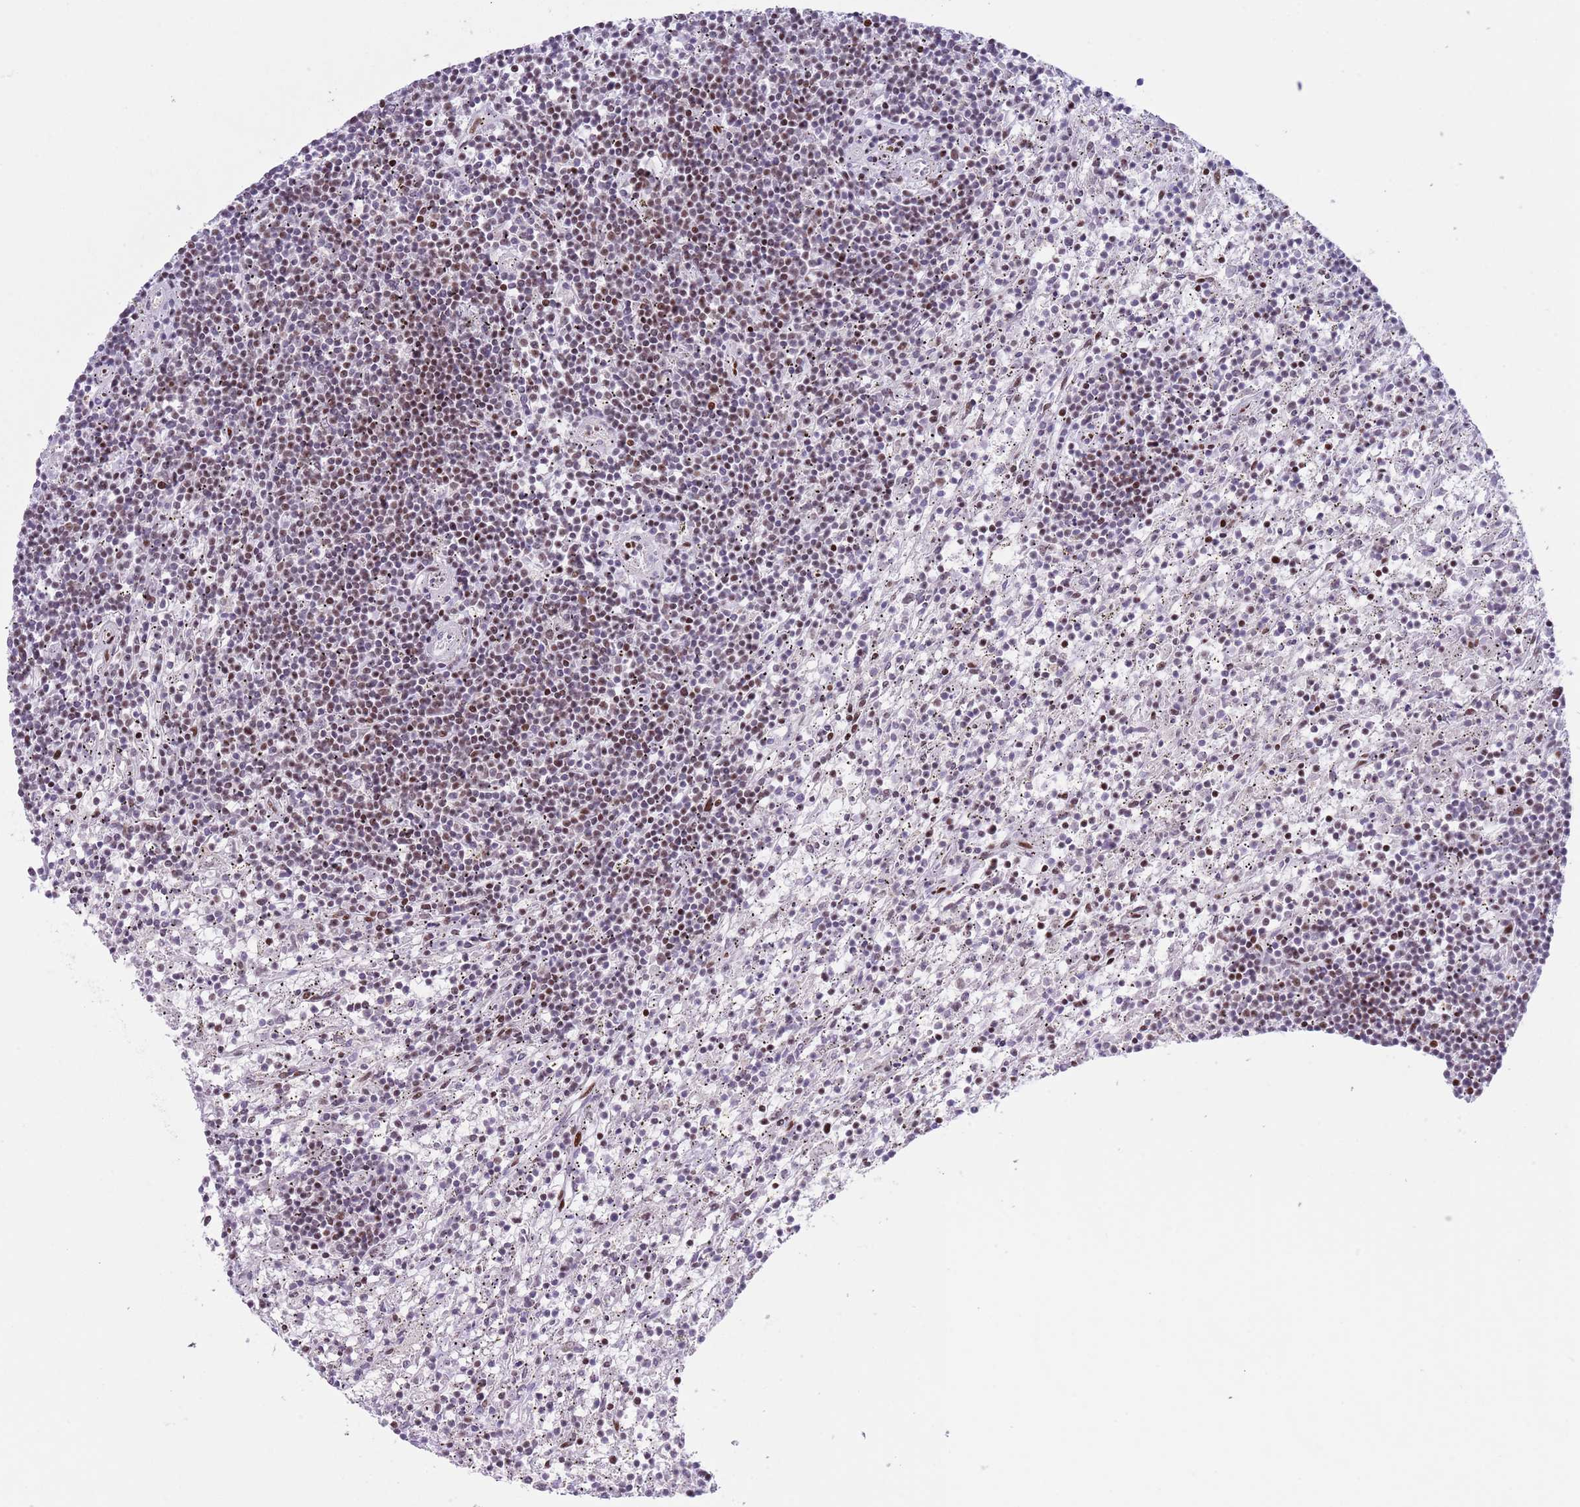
{"staining": {"intensity": "moderate", "quantity": "<25%", "location": "nuclear"}, "tissue": "lymphoma", "cell_type": "Tumor cells", "image_type": "cancer", "snomed": [{"axis": "morphology", "description": "Malignant lymphoma, non-Hodgkin's type, Low grade"}, {"axis": "topography", "description": "Spleen"}], "caption": "Brown immunohistochemical staining in human lymphoma reveals moderate nuclear positivity in approximately <25% of tumor cells.", "gene": "MFSD10", "patient": {"sex": "male", "age": 76}}